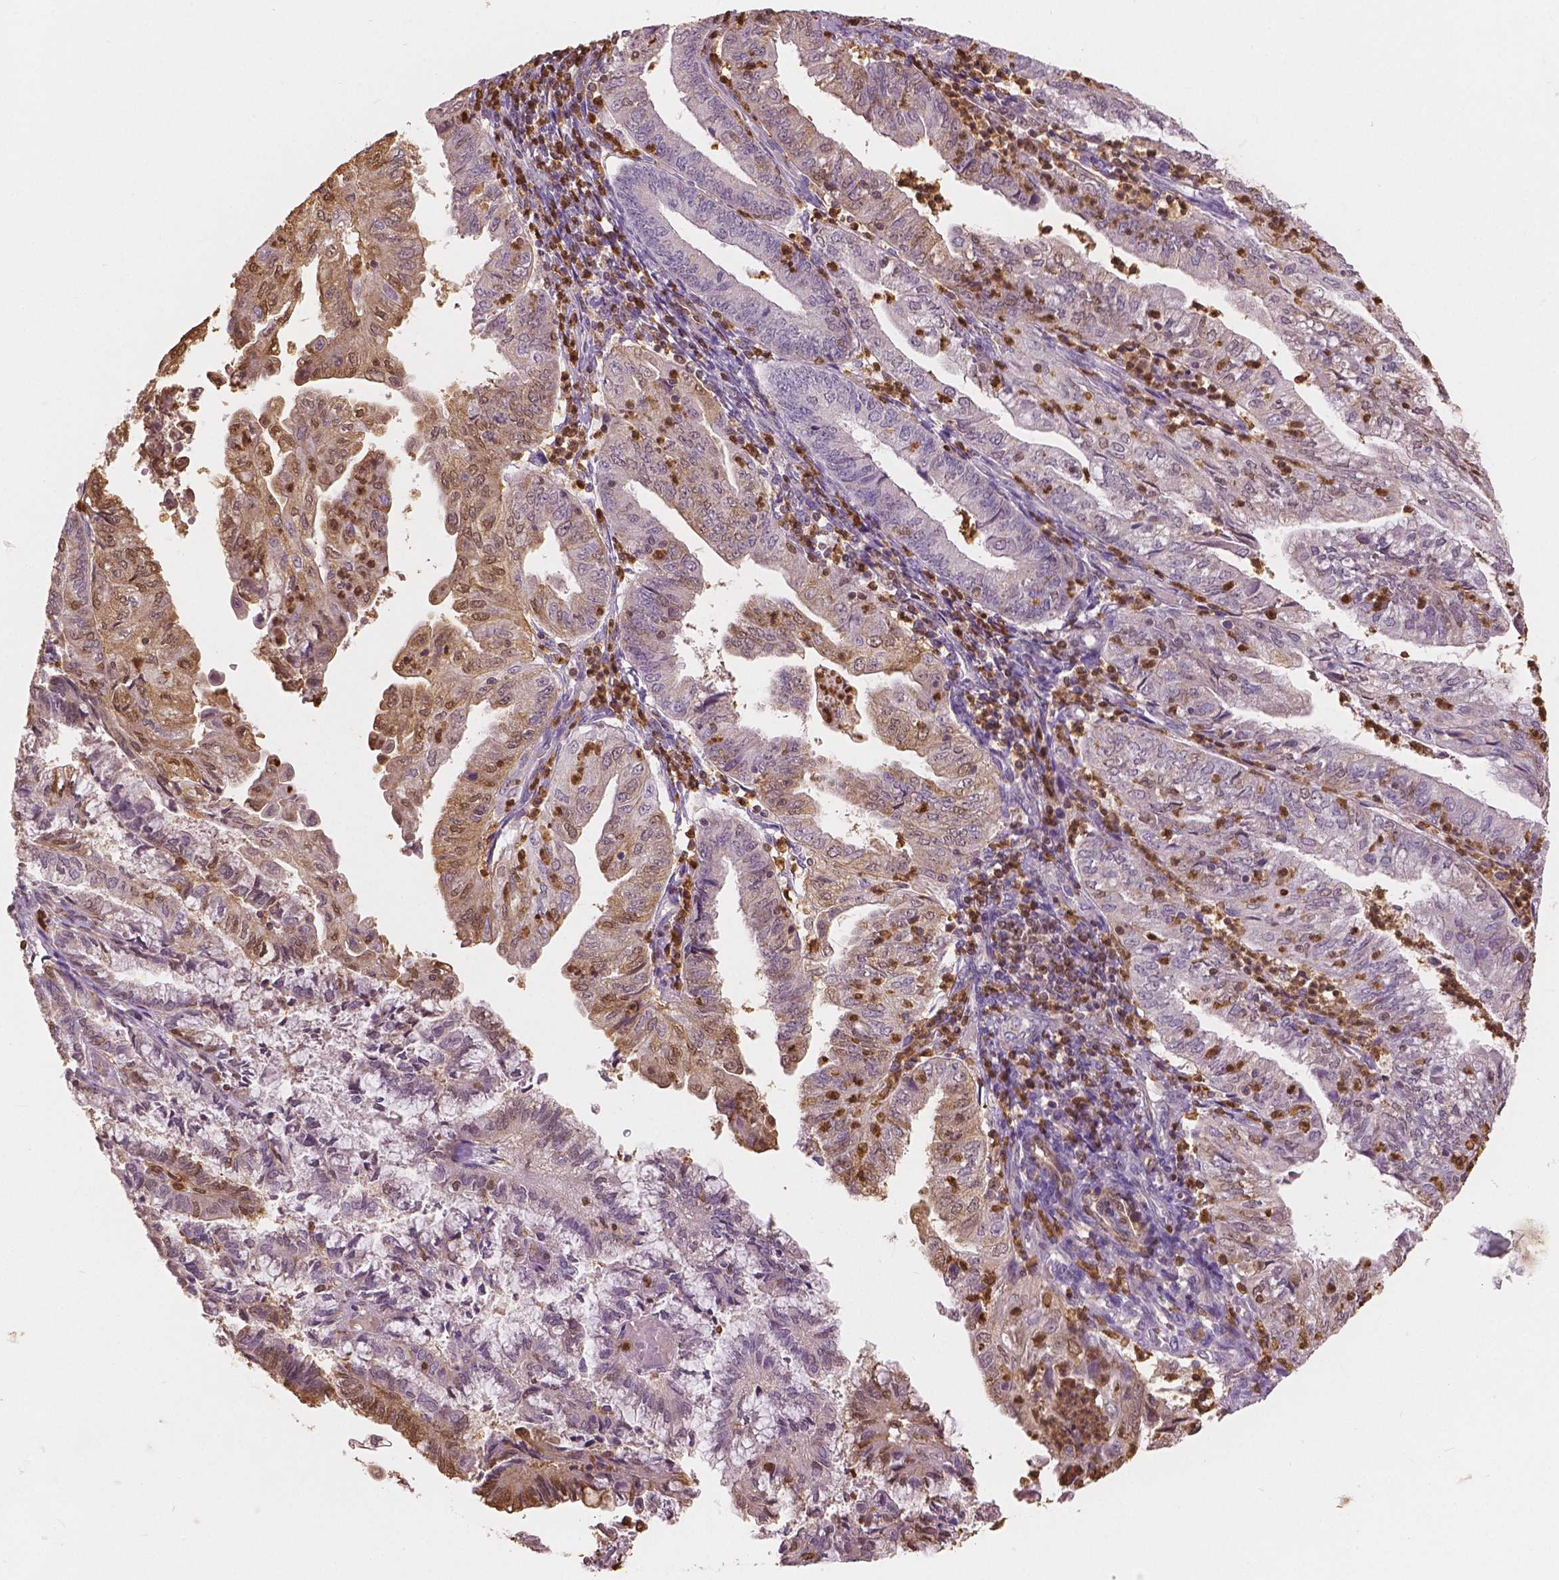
{"staining": {"intensity": "weak", "quantity": "<25%", "location": "cytoplasmic/membranous,nuclear"}, "tissue": "endometrial cancer", "cell_type": "Tumor cells", "image_type": "cancer", "snomed": [{"axis": "morphology", "description": "Adenocarcinoma, NOS"}, {"axis": "topography", "description": "Endometrium"}], "caption": "The histopathology image displays no staining of tumor cells in endometrial cancer (adenocarcinoma).", "gene": "S100A4", "patient": {"sex": "female", "age": 55}}